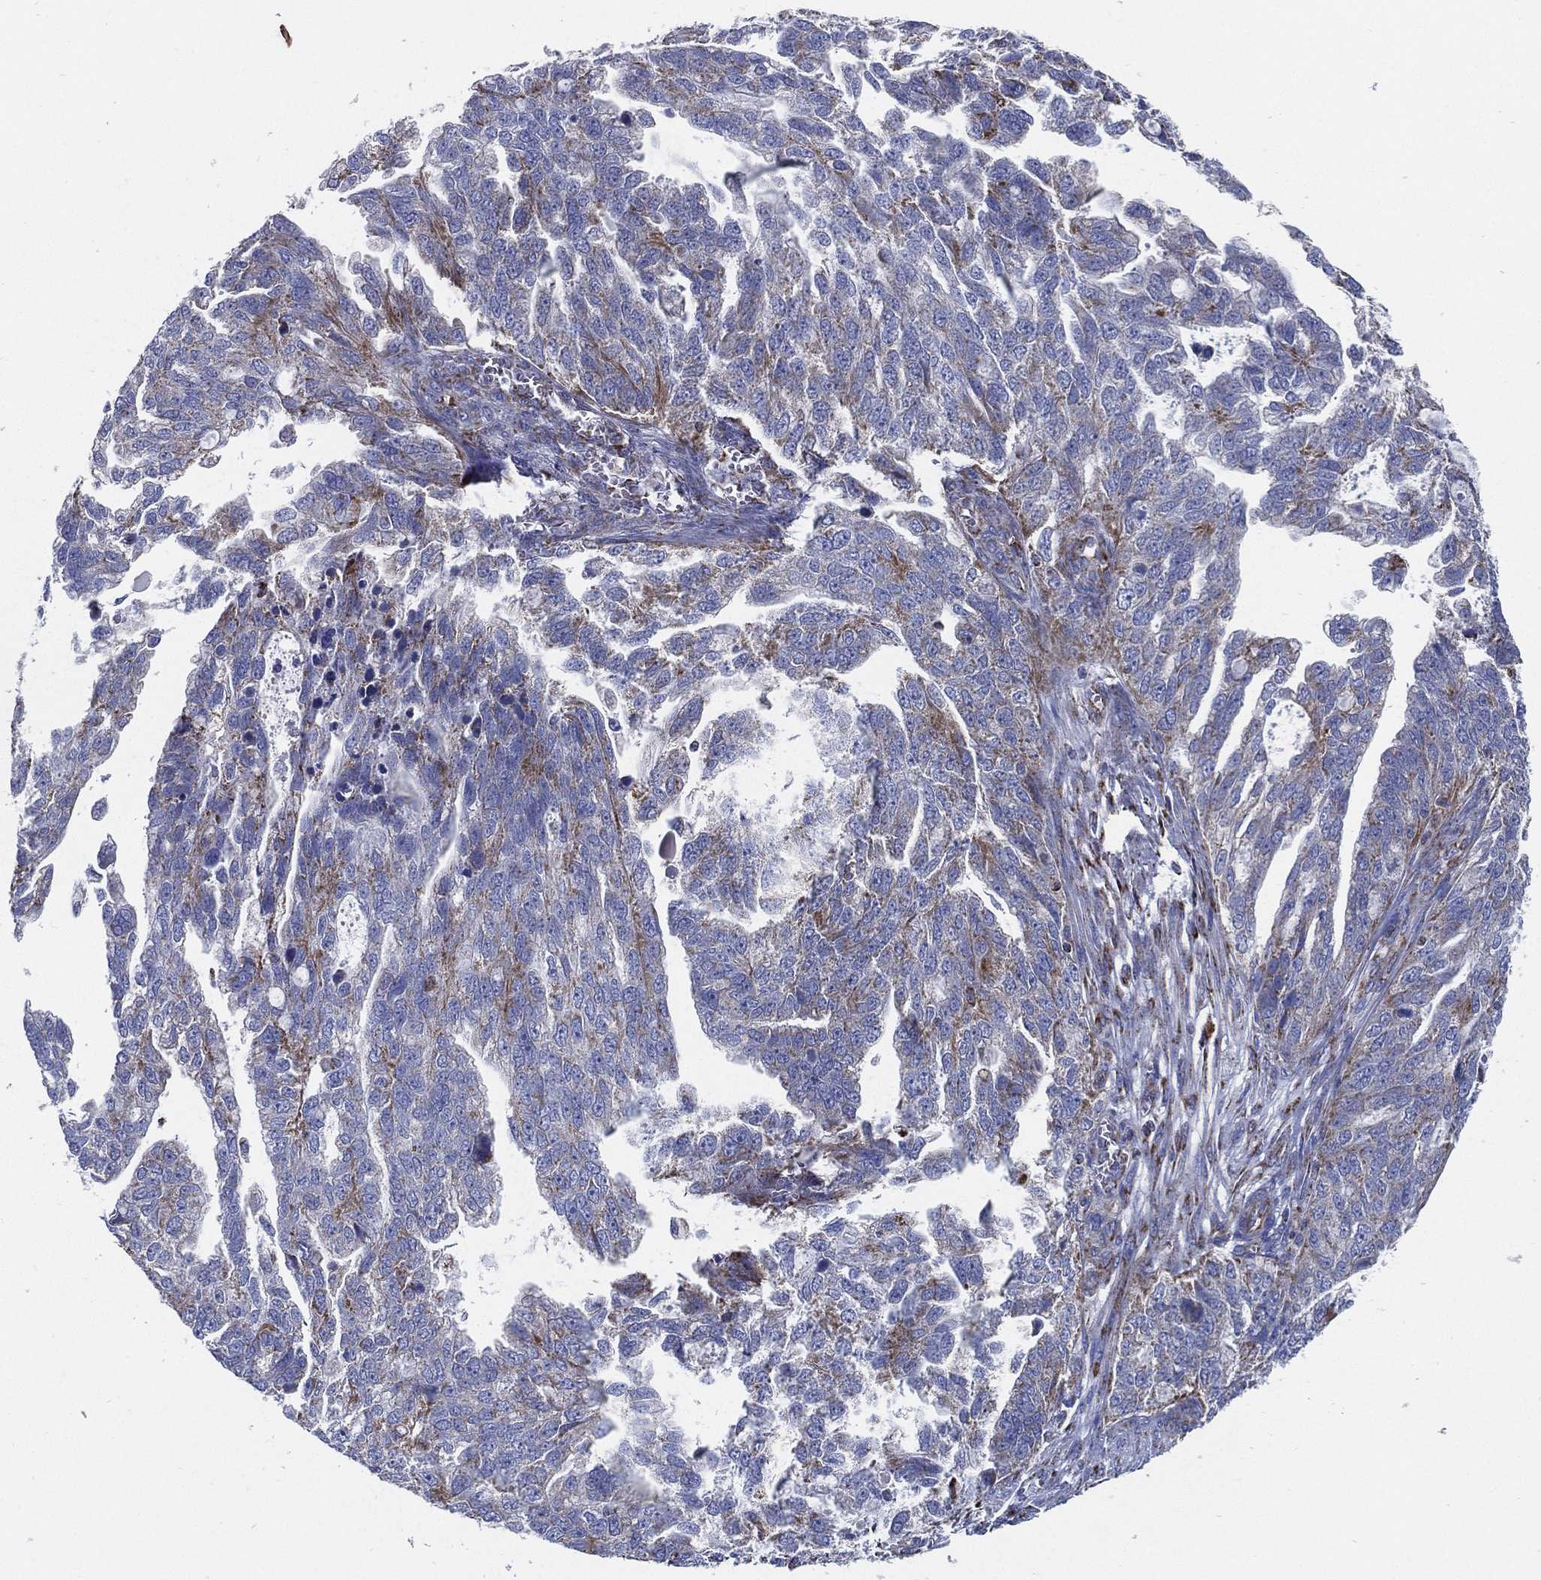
{"staining": {"intensity": "moderate", "quantity": "<25%", "location": "cytoplasmic/membranous"}, "tissue": "ovarian cancer", "cell_type": "Tumor cells", "image_type": "cancer", "snomed": [{"axis": "morphology", "description": "Cystadenocarcinoma, serous, NOS"}, {"axis": "topography", "description": "Ovary"}], "caption": "DAB immunohistochemical staining of ovarian serous cystadenocarcinoma reveals moderate cytoplasmic/membranous protein expression in about <25% of tumor cells.", "gene": "SFXN1", "patient": {"sex": "female", "age": 51}}